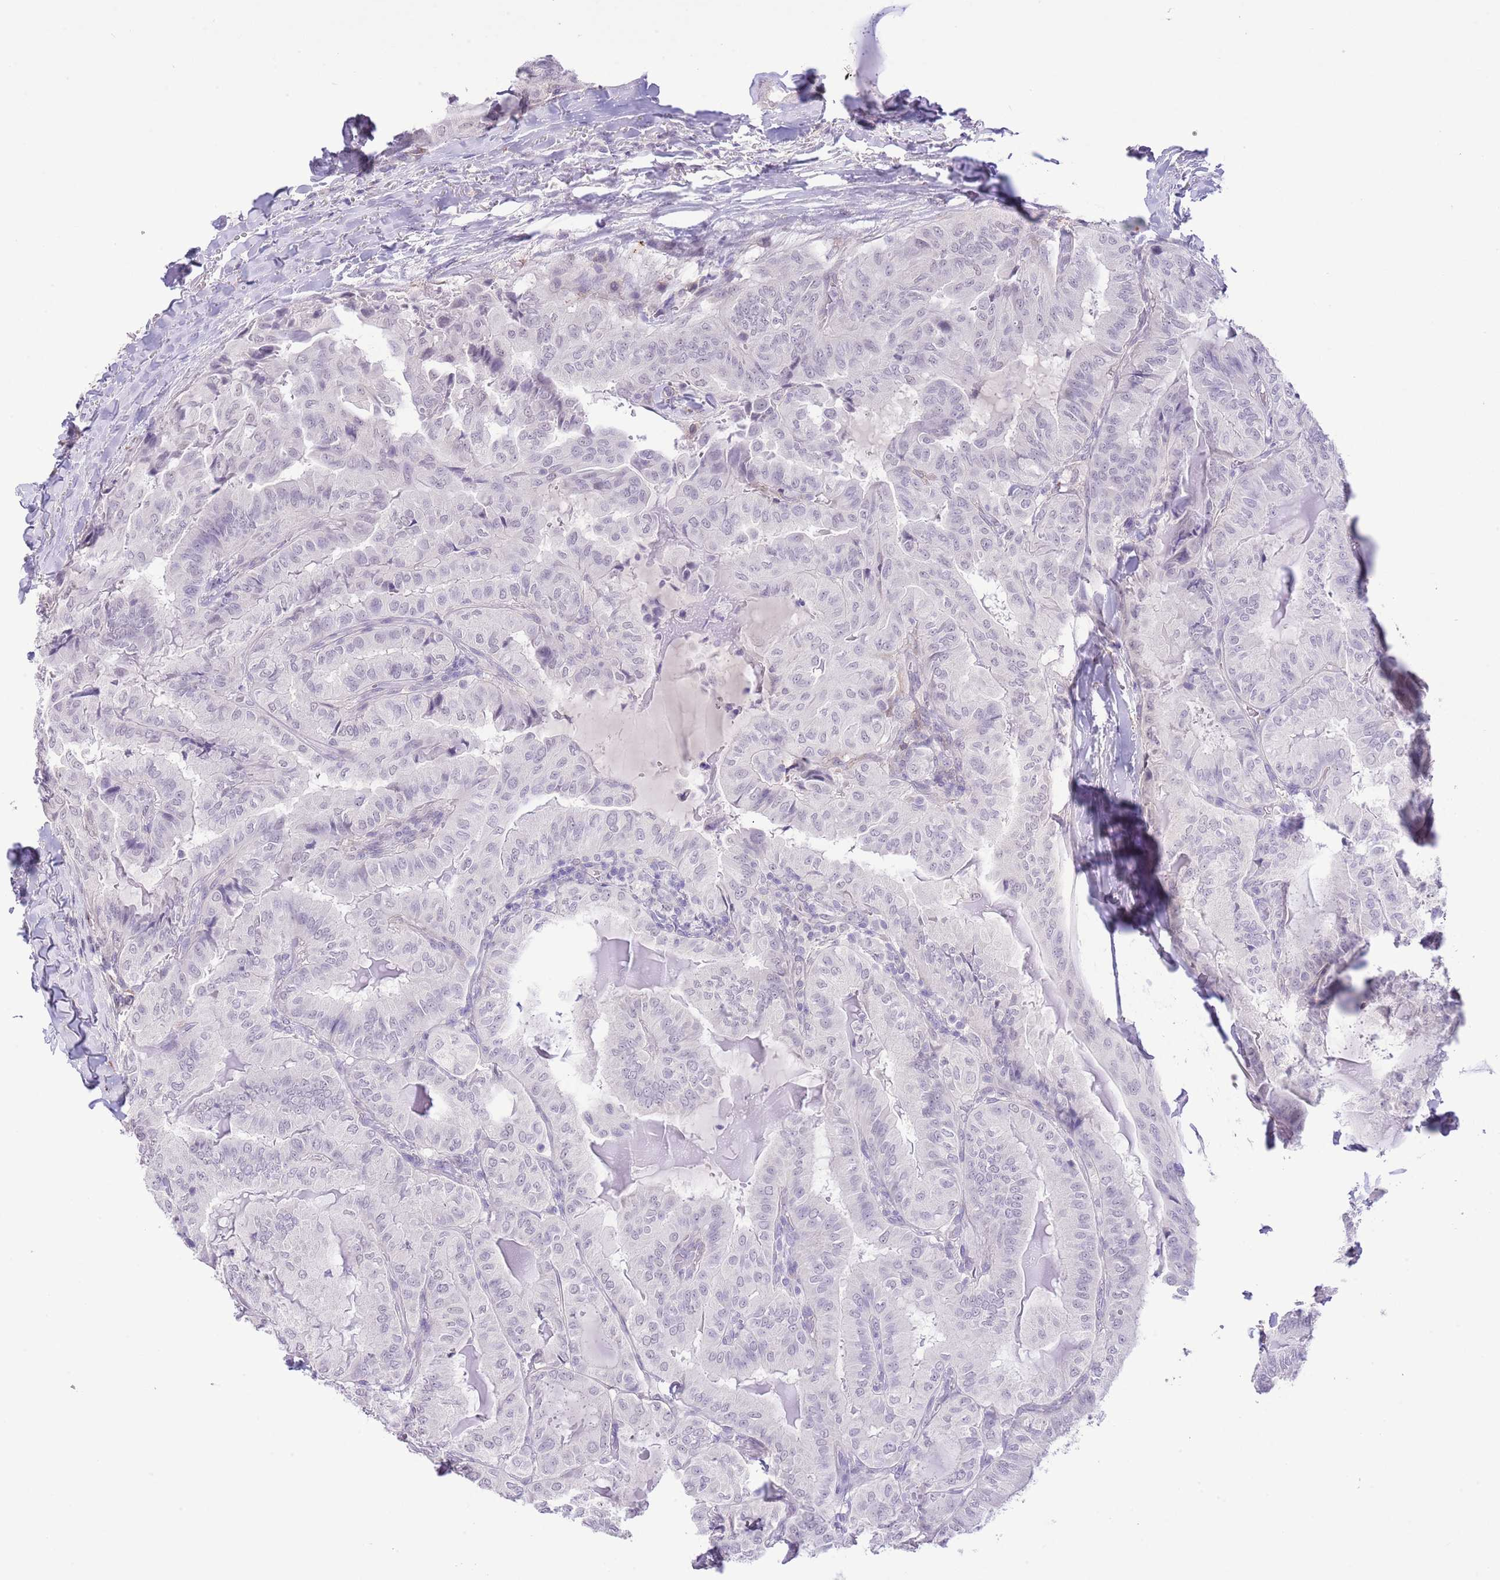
{"staining": {"intensity": "negative", "quantity": "none", "location": "none"}, "tissue": "thyroid cancer", "cell_type": "Tumor cells", "image_type": "cancer", "snomed": [{"axis": "morphology", "description": "Papillary adenocarcinoma, NOS"}, {"axis": "topography", "description": "Thyroid gland"}], "caption": "Human thyroid papillary adenocarcinoma stained for a protein using immunohistochemistry (IHC) shows no positivity in tumor cells.", "gene": "MIDN", "patient": {"sex": "female", "age": 68}}